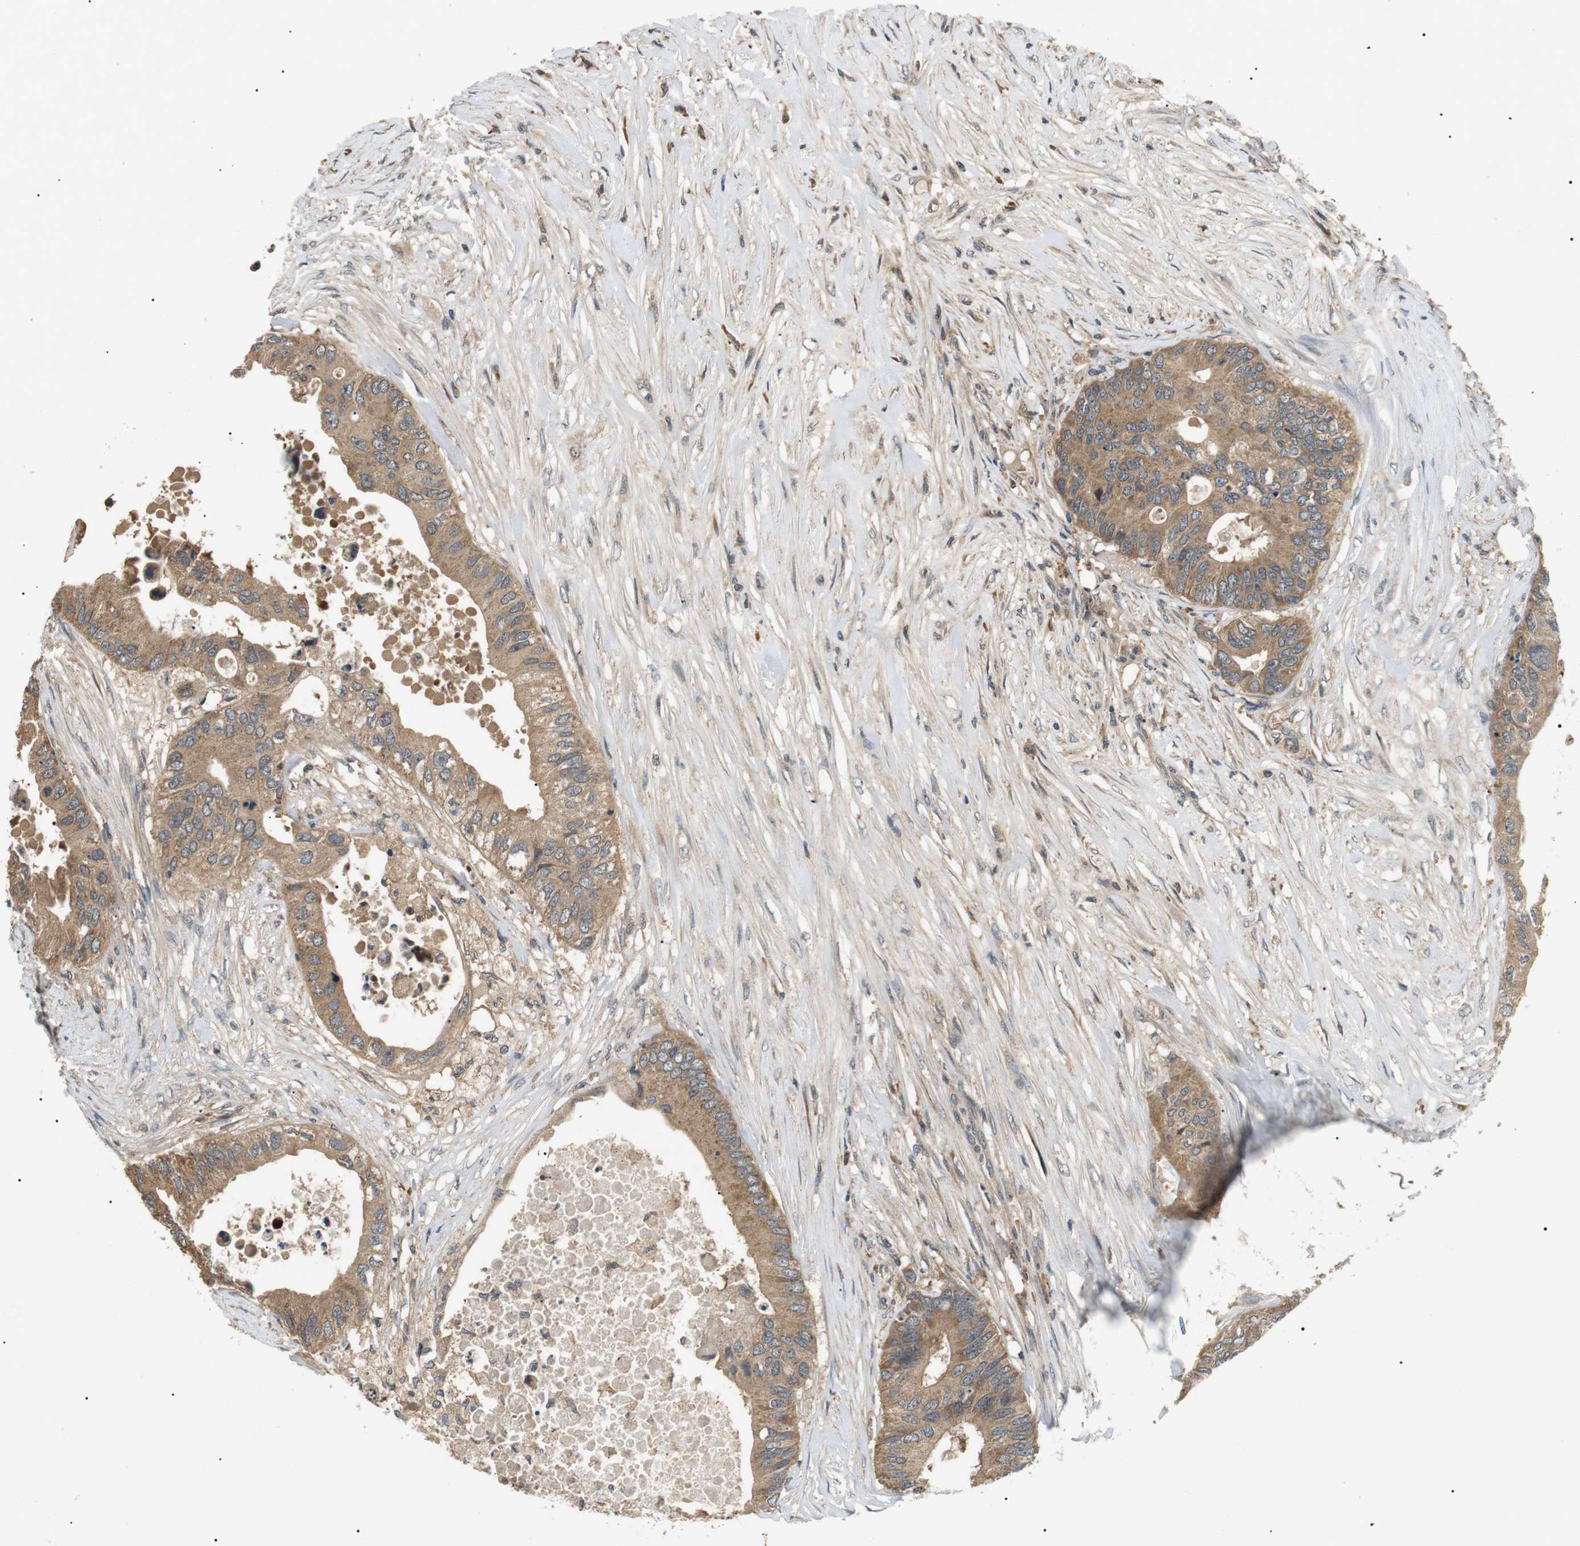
{"staining": {"intensity": "moderate", "quantity": ">75%", "location": "cytoplasmic/membranous"}, "tissue": "colorectal cancer", "cell_type": "Tumor cells", "image_type": "cancer", "snomed": [{"axis": "morphology", "description": "Adenocarcinoma, NOS"}, {"axis": "topography", "description": "Colon"}], "caption": "This is a histology image of immunohistochemistry (IHC) staining of adenocarcinoma (colorectal), which shows moderate expression in the cytoplasmic/membranous of tumor cells.", "gene": "HSPA13", "patient": {"sex": "male", "age": 71}}